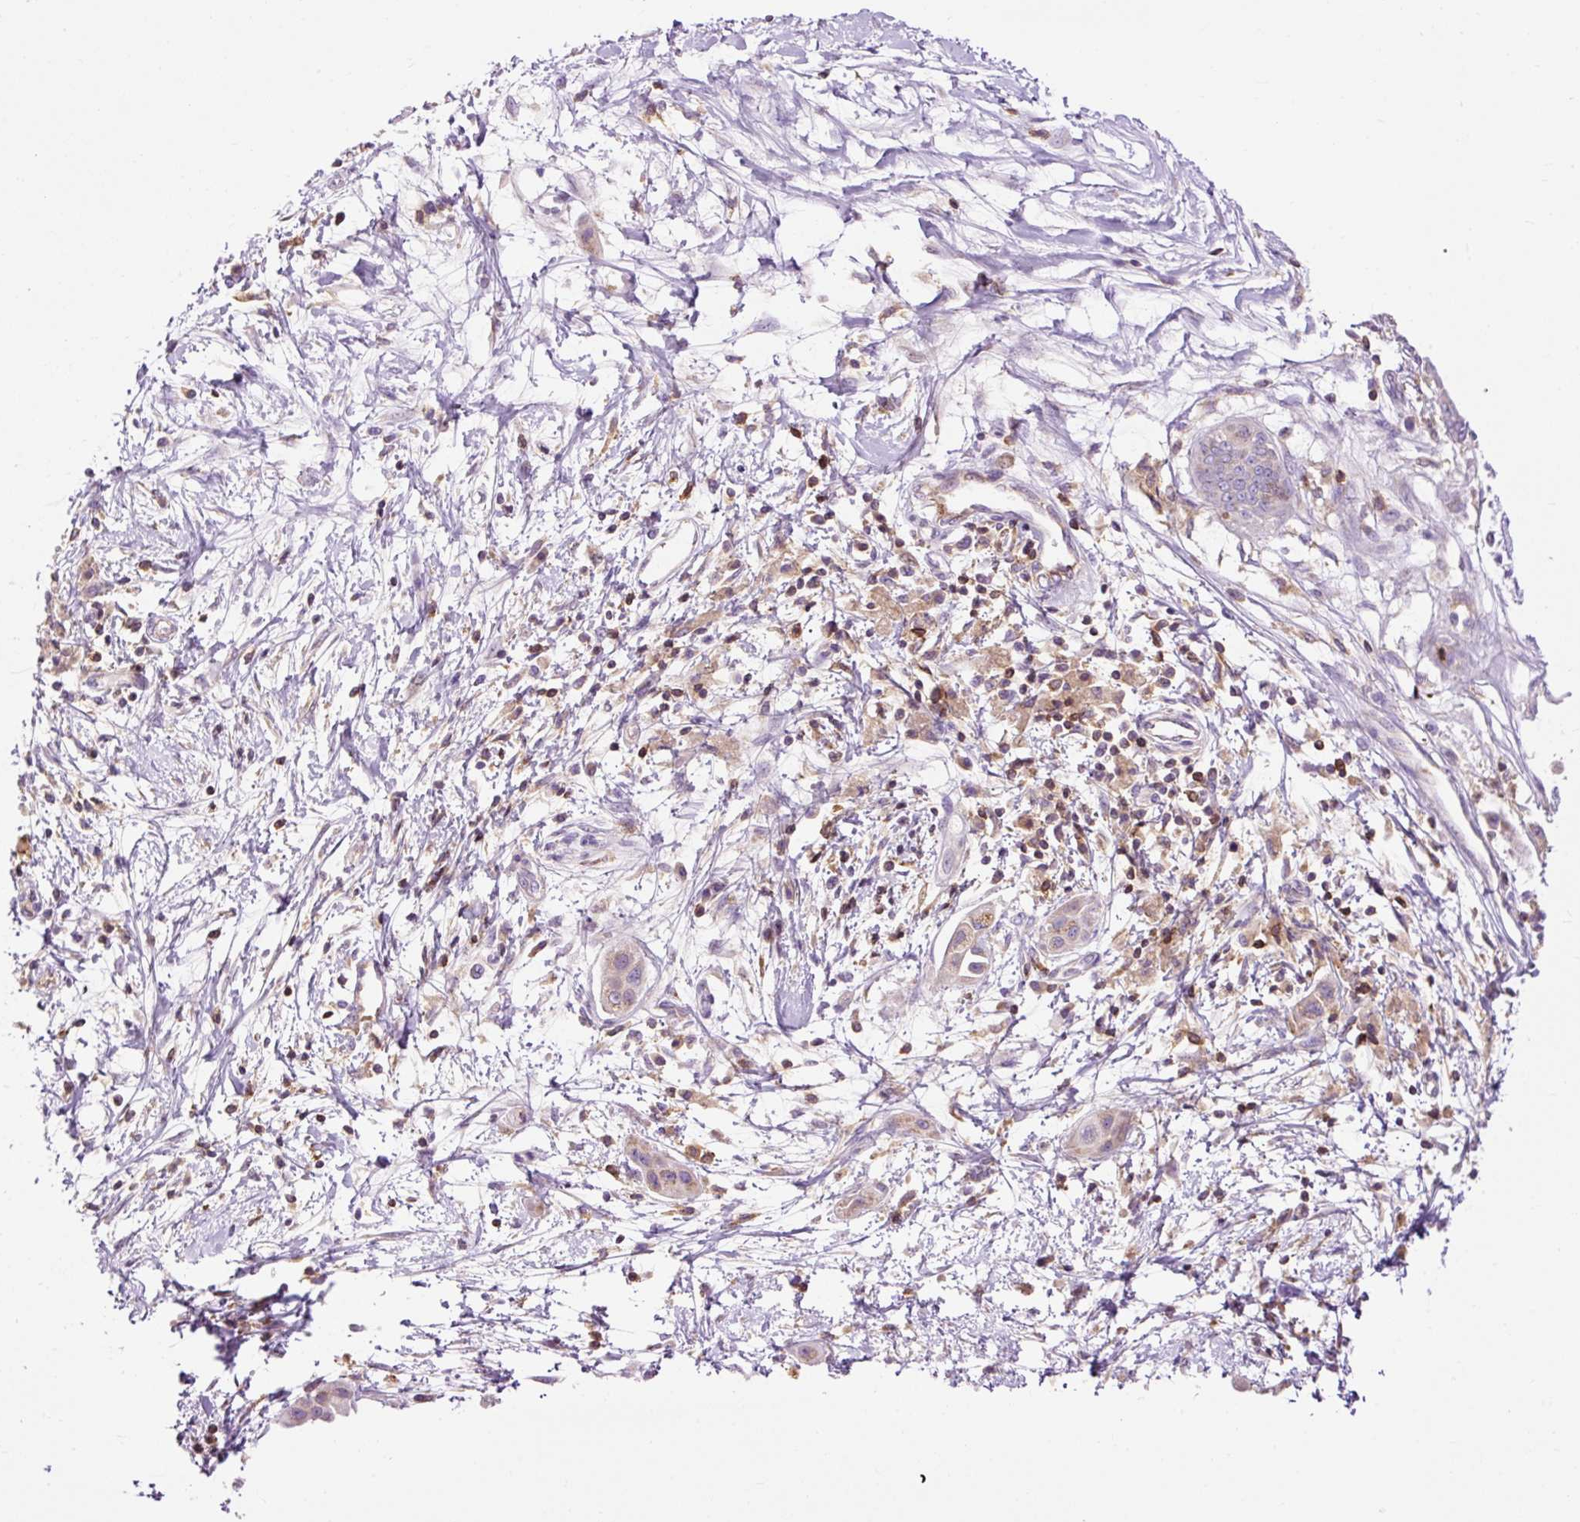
{"staining": {"intensity": "weak", "quantity": ">75%", "location": "cytoplasmic/membranous"}, "tissue": "pancreatic cancer", "cell_type": "Tumor cells", "image_type": "cancer", "snomed": [{"axis": "morphology", "description": "Adenocarcinoma, NOS"}, {"axis": "topography", "description": "Pancreas"}], "caption": "Protein staining of pancreatic adenocarcinoma tissue reveals weak cytoplasmic/membranous staining in approximately >75% of tumor cells. The staining was performed using DAB, with brown indicating positive protein expression. Nuclei are stained blue with hematoxylin.", "gene": "CD83", "patient": {"sex": "male", "age": 68}}